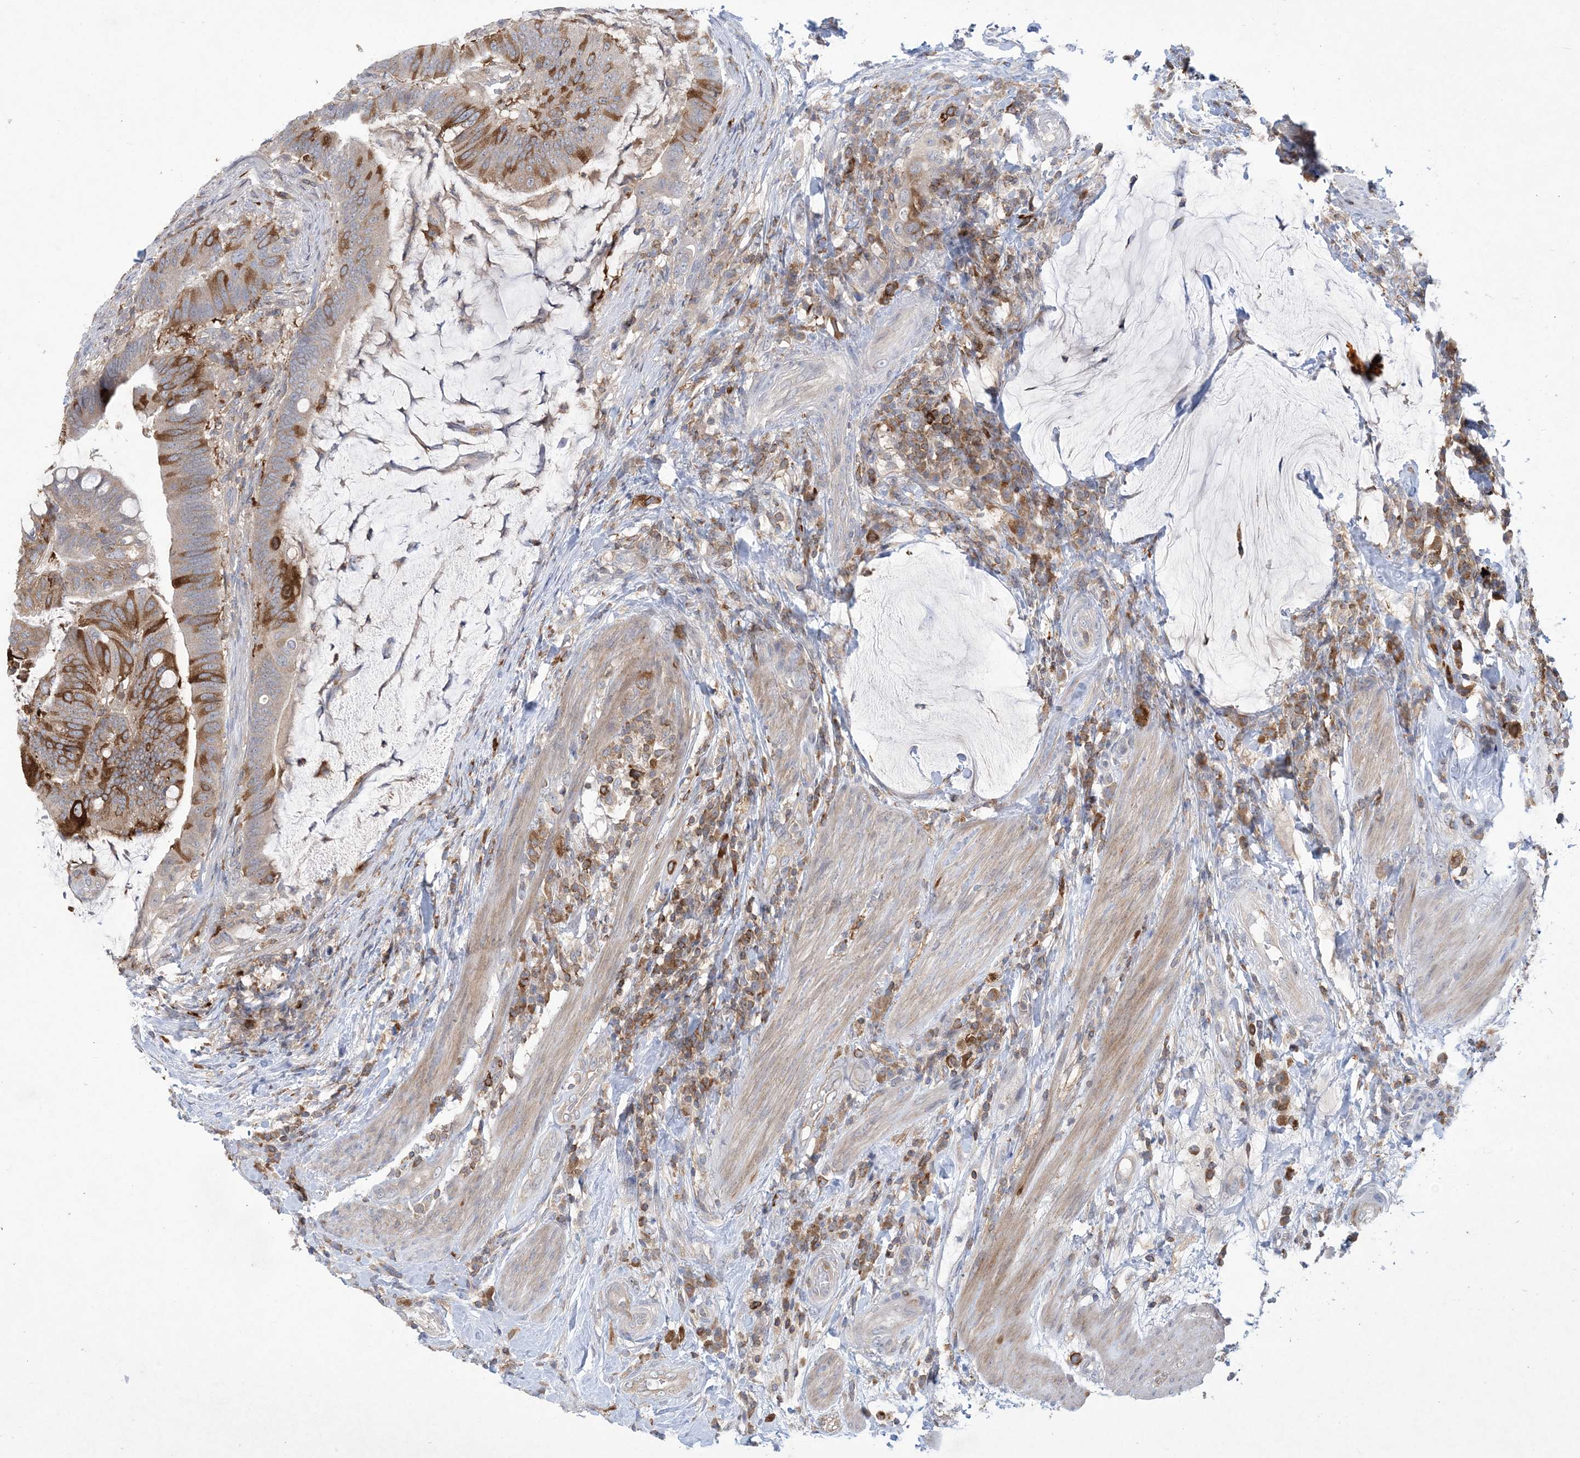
{"staining": {"intensity": "moderate", "quantity": "25%-75%", "location": "cytoplasmic/membranous"}, "tissue": "colorectal cancer", "cell_type": "Tumor cells", "image_type": "cancer", "snomed": [{"axis": "morphology", "description": "Adenocarcinoma, NOS"}, {"axis": "topography", "description": "Colon"}], "caption": "Human colorectal cancer (adenocarcinoma) stained for a protein (brown) demonstrates moderate cytoplasmic/membranous positive positivity in about 25%-75% of tumor cells.", "gene": "AOC1", "patient": {"sex": "female", "age": 66}}